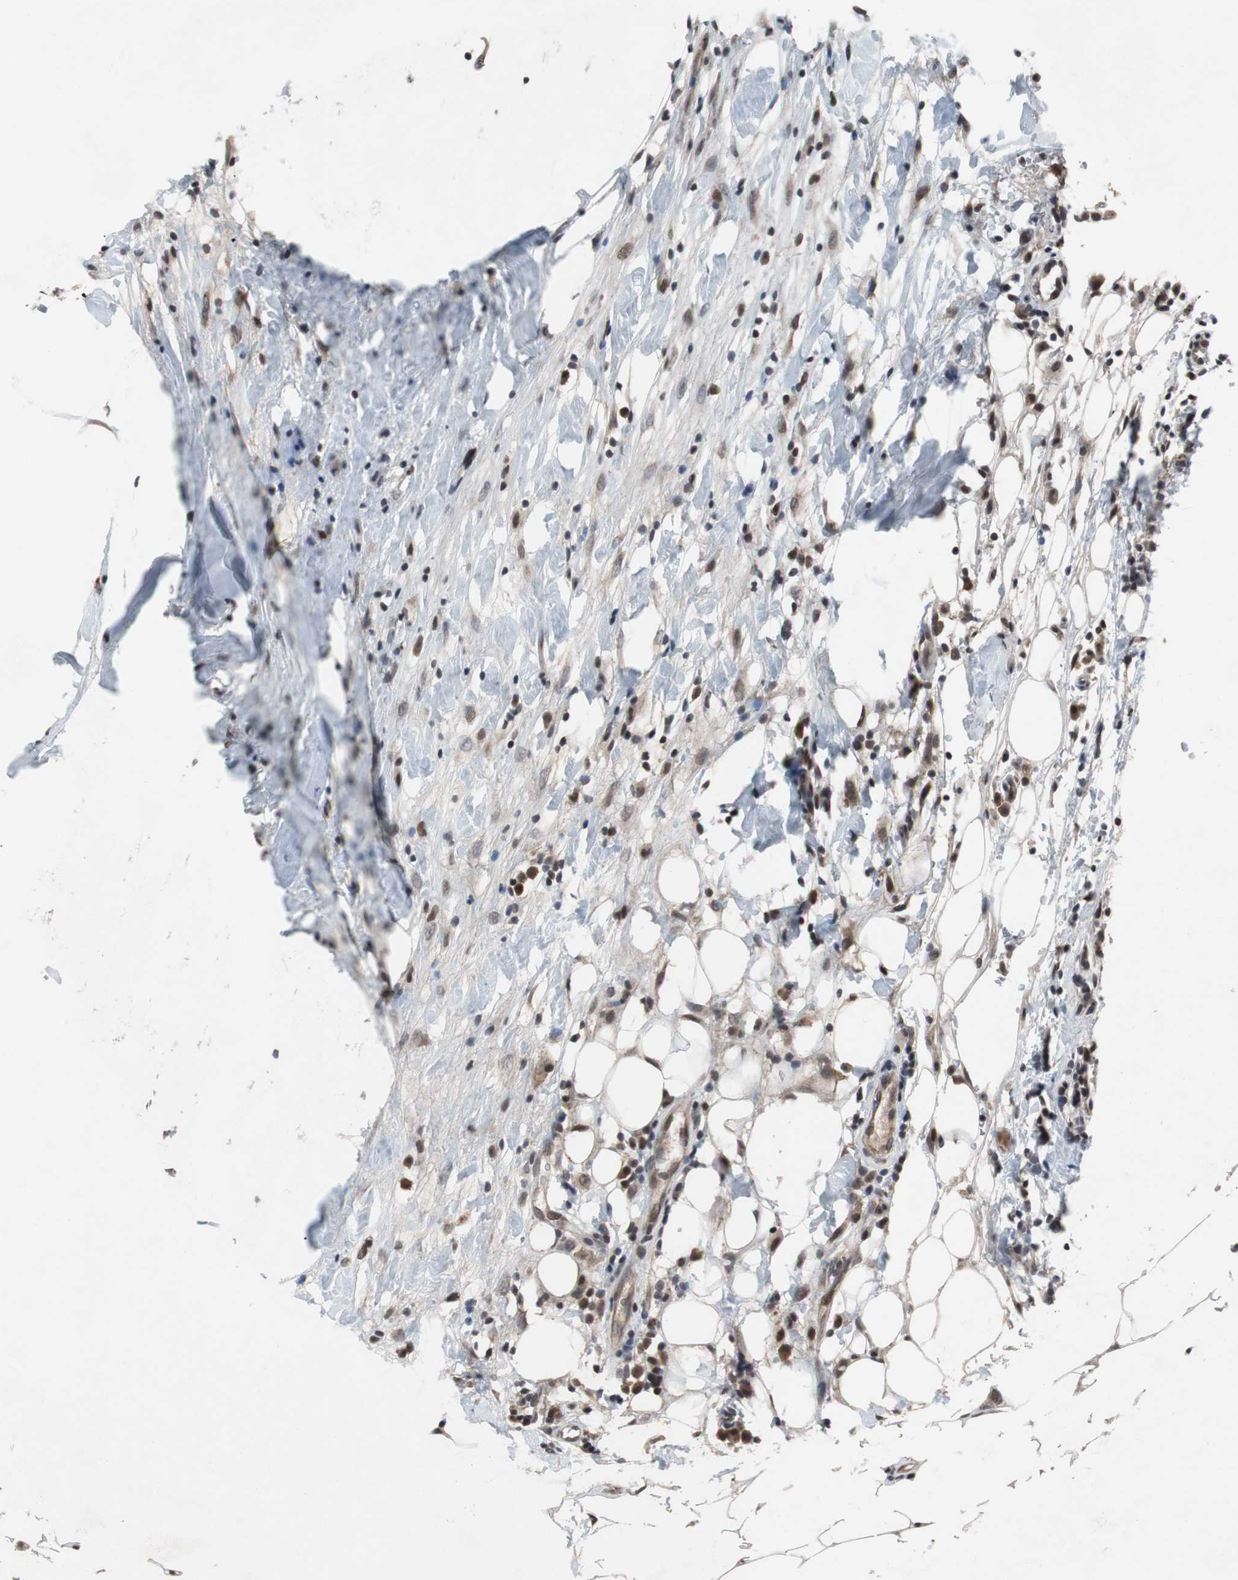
{"staining": {"intensity": "moderate", "quantity": "25%-75%", "location": "nuclear"}, "tissue": "breast cancer", "cell_type": "Tumor cells", "image_type": "cancer", "snomed": [{"axis": "morphology", "description": "Duct carcinoma"}, {"axis": "topography", "description": "Breast"}], "caption": "This micrograph exhibits intraductal carcinoma (breast) stained with IHC to label a protein in brown. The nuclear of tumor cells show moderate positivity for the protein. Nuclei are counter-stained blue.", "gene": "TP63", "patient": {"sex": "female", "age": 37}}